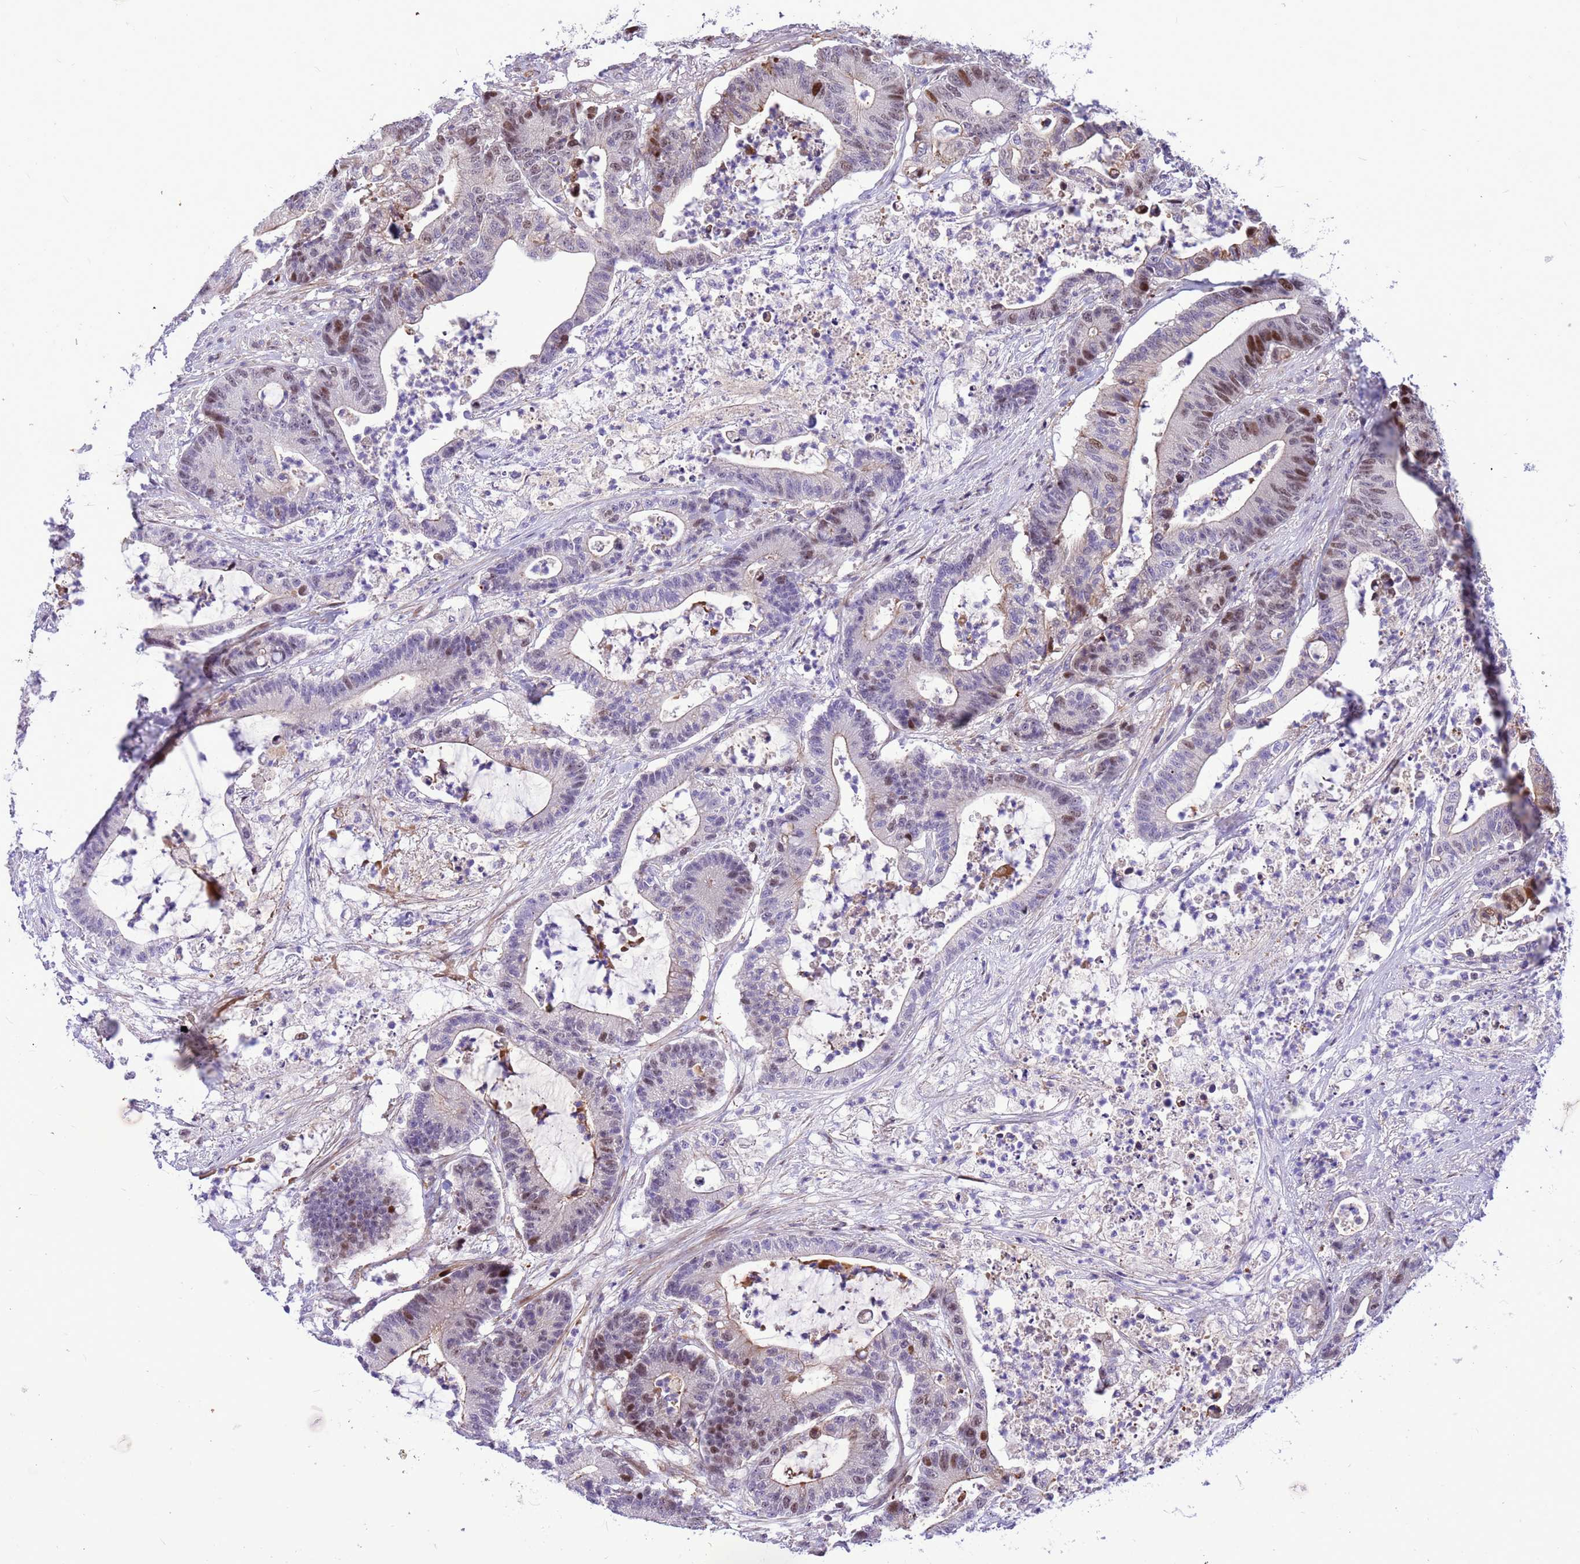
{"staining": {"intensity": "moderate", "quantity": "<25%", "location": "nuclear"}, "tissue": "colorectal cancer", "cell_type": "Tumor cells", "image_type": "cancer", "snomed": [{"axis": "morphology", "description": "Adenocarcinoma, NOS"}, {"axis": "topography", "description": "Colon"}], "caption": "High-power microscopy captured an immunohistochemistry (IHC) micrograph of adenocarcinoma (colorectal), revealing moderate nuclear staining in about <25% of tumor cells.", "gene": "ADAMTS7", "patient": {"sex": "female", "age": 84}}